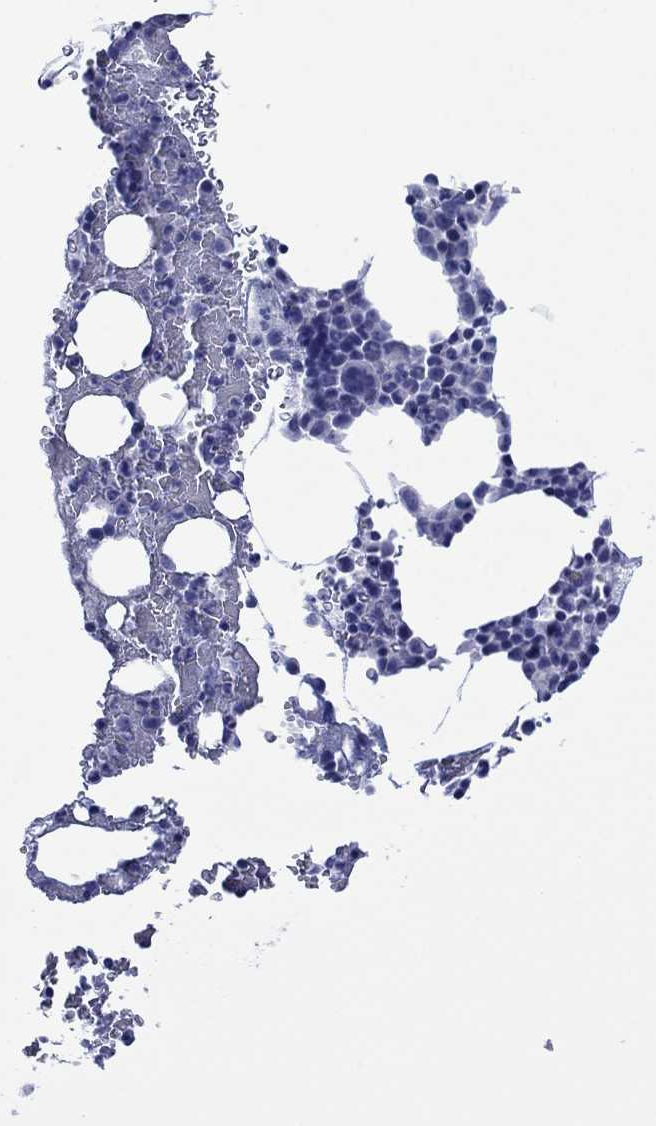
{"staining": {"intensity": "negative", "quantity": "none", "location": "none"}, "tissue": "bone marrow", "cell_type": "Hematopoietic cells", "image_type": "normal", "snomed": [{"axis": "morphology", "description": "Normal tissue, NOS"}, {"axis": "topography", "description": "Bone marrow"}], "caption": "IHC of normal human bone marrow demonstrates no expression in hematopoietic cells.", "gene": "MLANA", "patient": {"sex": "male", "age": 83}}